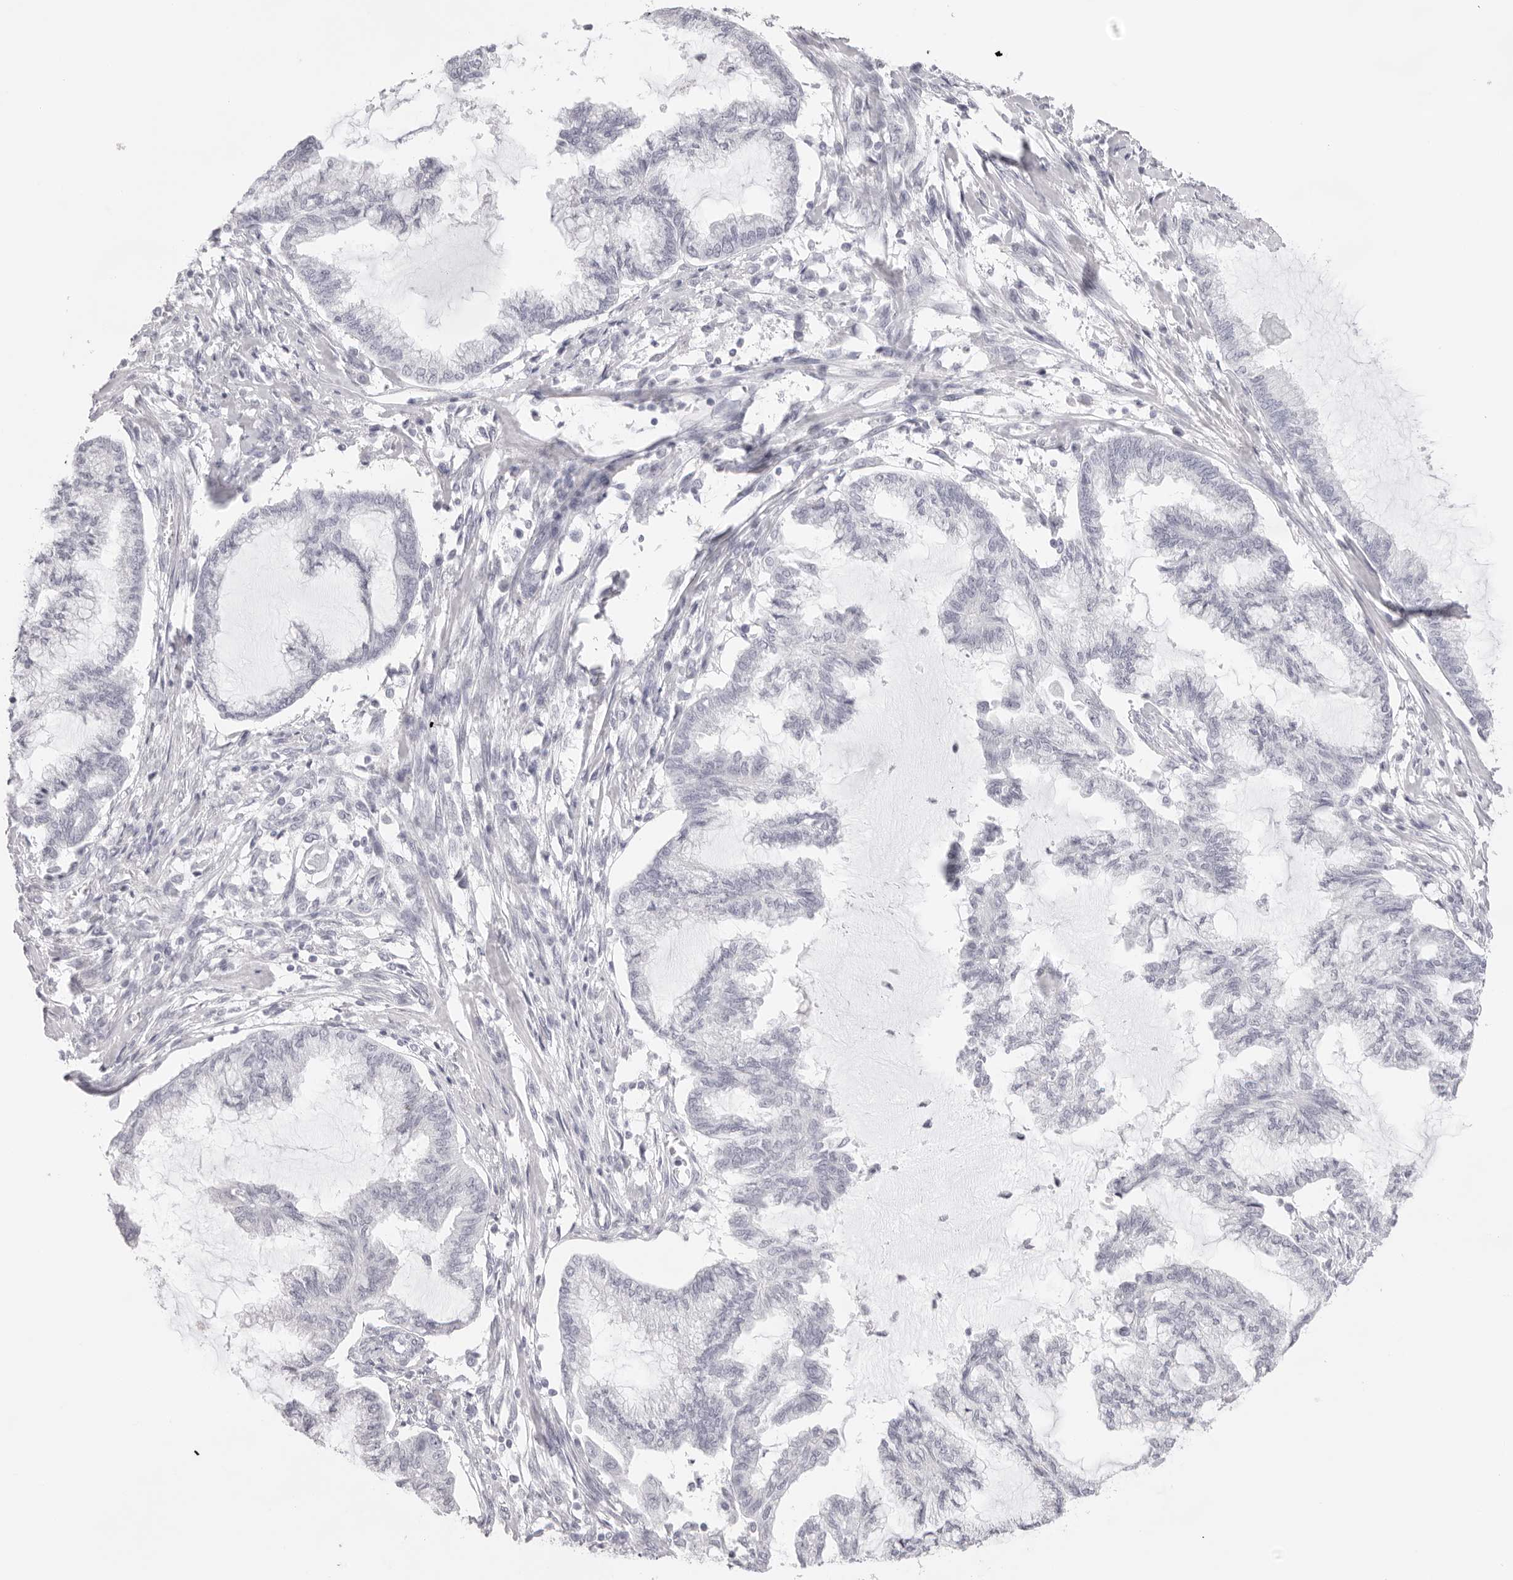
{"staining": {"intensity": "negative", "quantity": "none", "location": "none"}, "tissue": "endometrial cancer", "cell_type": "Tumor cells", "image_type": "cancer", "snomed": [{"axis": "morphology", "description": "Adenocarcinoma, NOS"}, {"axis": "topography", "description": "Endometrium"}], "caption": "High magnification brightfield microscopy of endometrial cancer stained with DAB (brown) and counterstained with hematoxylin (blue): tumor cells show no significant expression.", "gene": "KLK12", "patient": {"sex": "female", "age": 86}}